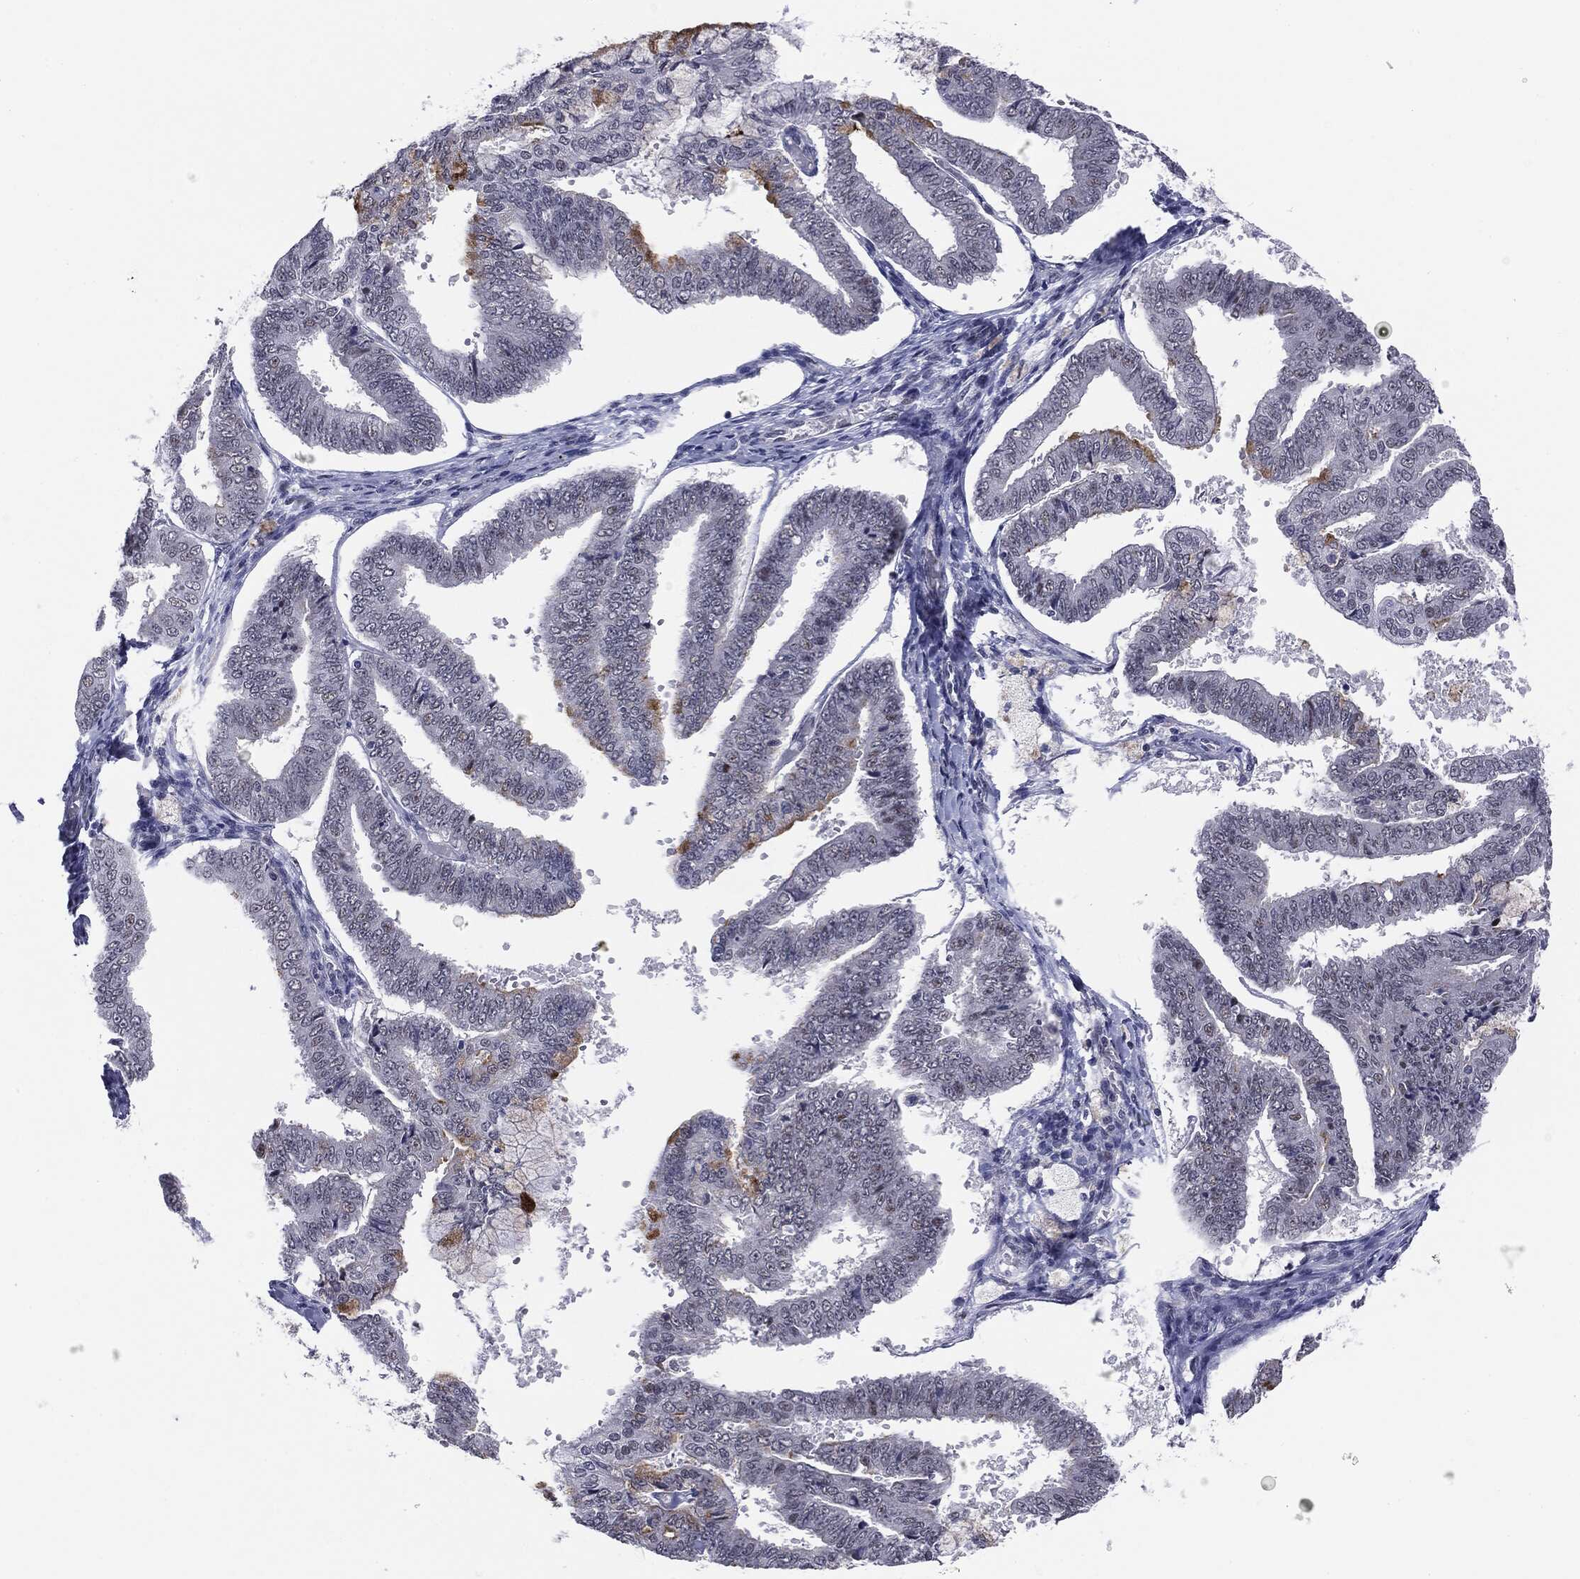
{"staining": {"intensity": "negative", "quantity": "none", "location": "none"}, "tissue": "endometrial cancer", "cell_type": "Tumor cells", "image_type": "cancer", "snomed": [{"axis": "morphology", "description": "Adenocarcinoma, NOS"}, {"axis": "topography", "description": "Endometrium"}], "caption": "Protein analysis of endometrial cancer demonstrates no significant positivity in tumor cells.", "gene": "SLC5A5", "patient": {"sex": "female", "age": 63}}